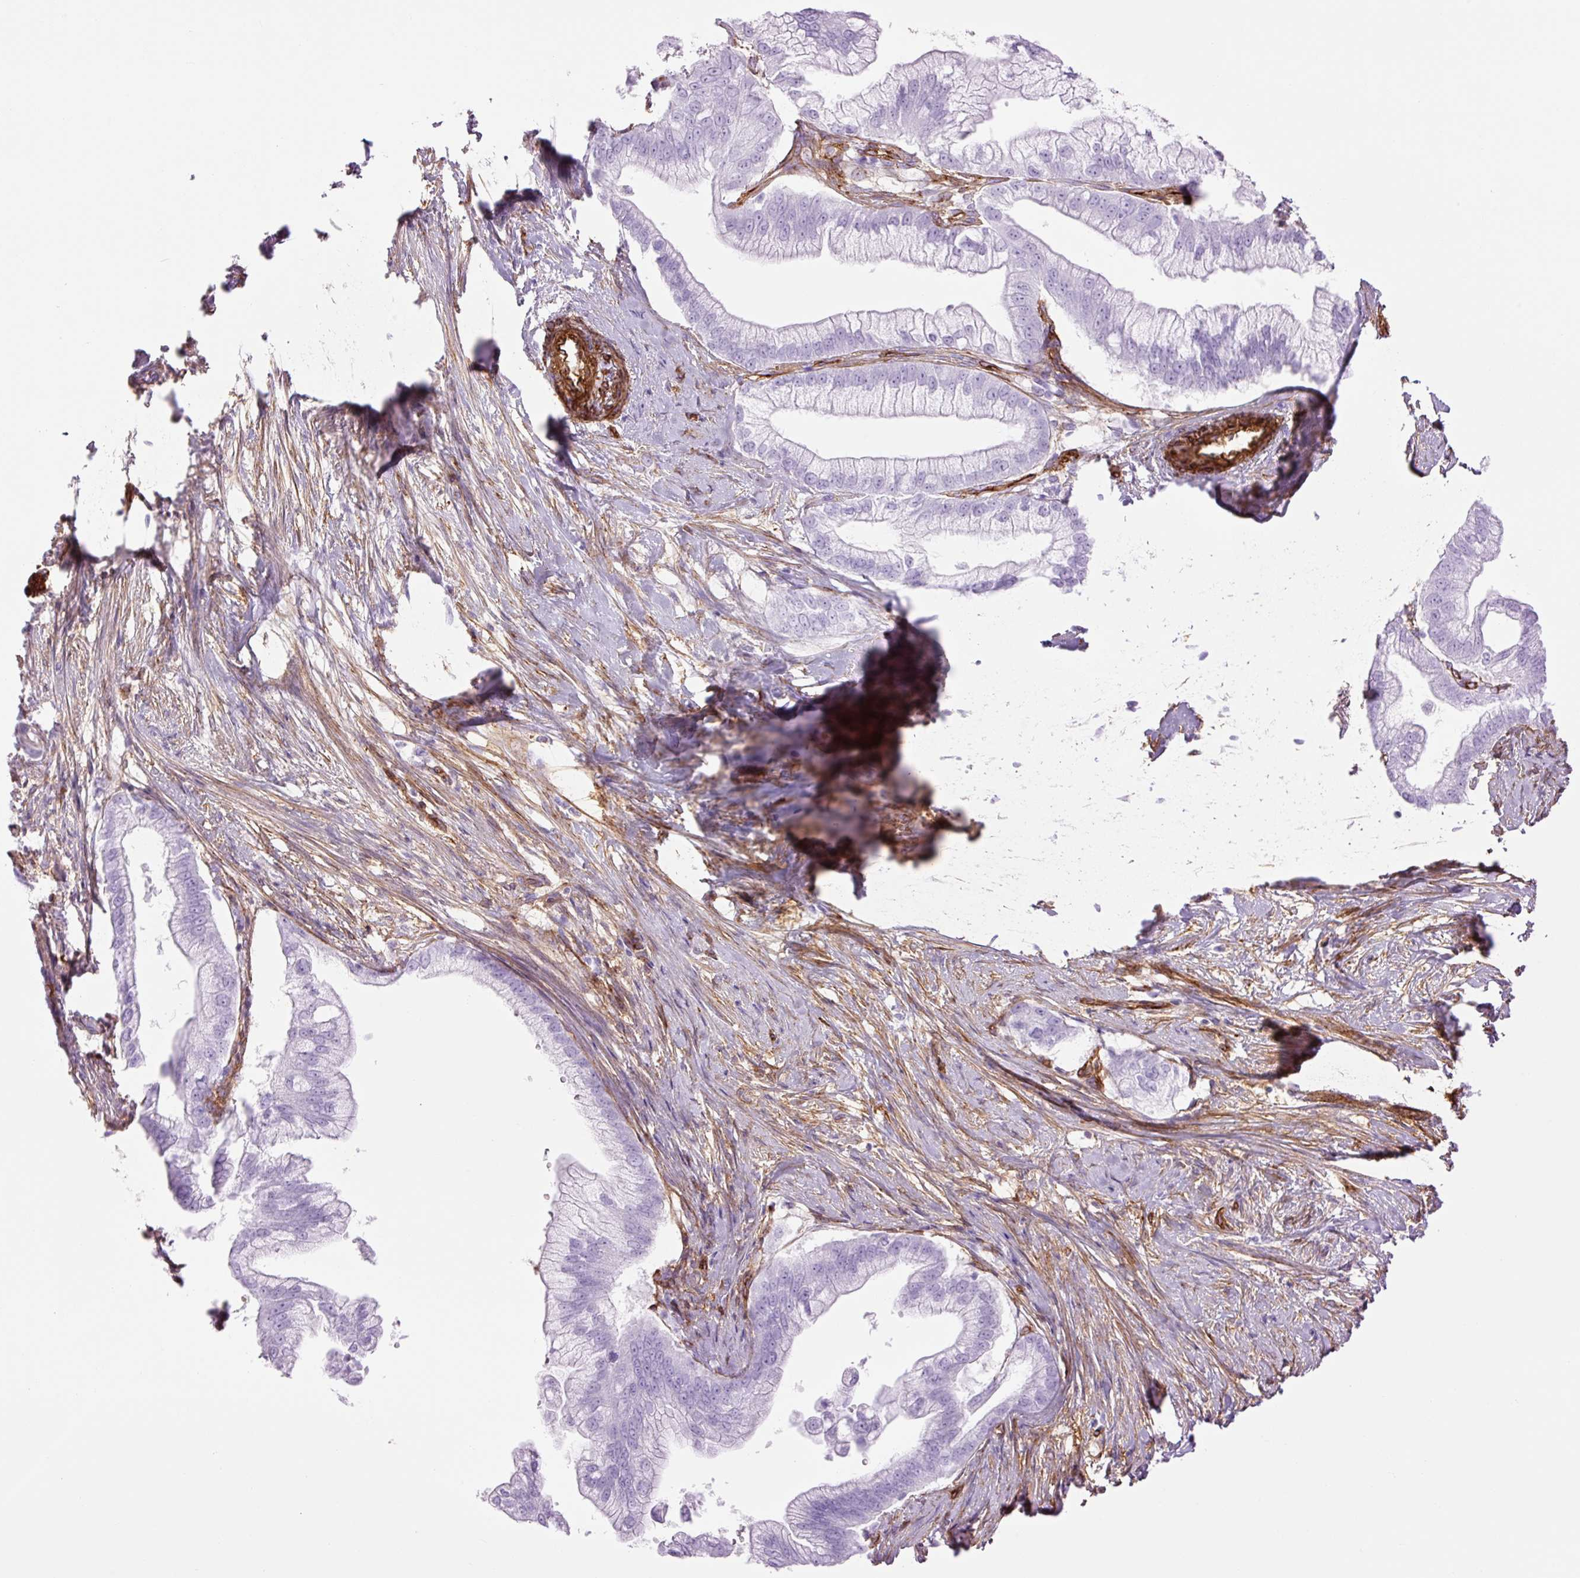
{"staining": {"intensity": "negative", "quantity": "none", "location": "none"}, "tissue": "pancreatic cancer", "cell_type": "Tumor cells", "image_type": "cancer", "snomed": [{"axis": "morphology", "description": "Adenocarcinoma, NOS"}, {"axis": "topography", "description": "Pancreas"}], "caption": "Immunohistochemical staining of pancreatic adenocarcinoma demonstrates no significant positivity in tumor cells.", "gene": "CAV1", "patient": {"sex": "male", "age": 70}}